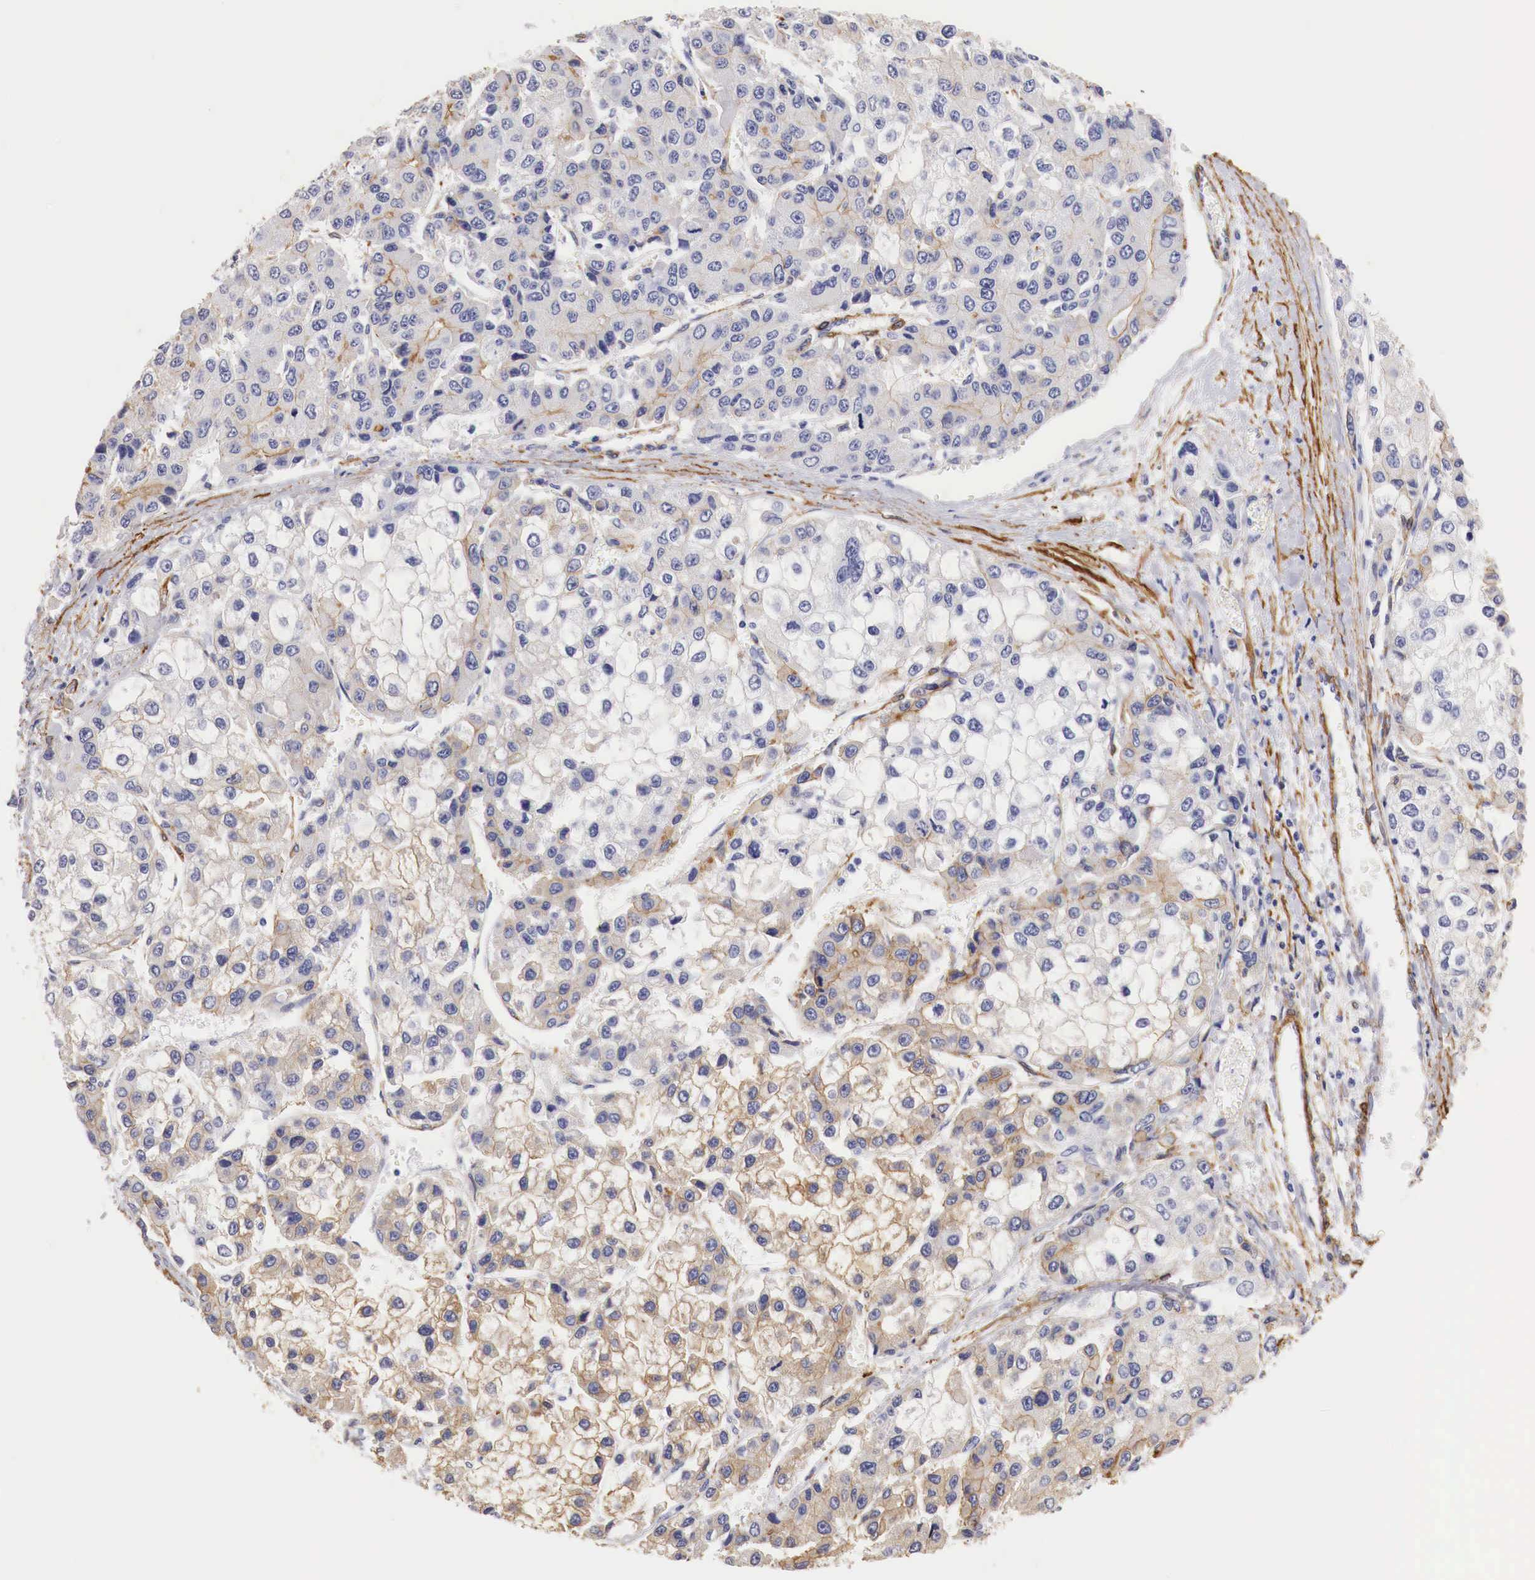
{"staining": {"intensity": "moderate", "quantity": ">75%", "location": "cytoplasmic/membranous"}, "tissue": "liver cancer", "cell_type": "Tumor cells", "image_type": "cancer", "snomed": [{"axis": "morphology", "description": "Carcinoma, Hepatocellular, NOS"}, {"axis": "topography", "description": "Liver"}], "caption": "This is an image of immunohistochemistry (IHC) staining of liver hepatocellular carcinoma, which shows moderate positivity in the cytoplasmic/membranous of tumor cells.", "gene": "TPM1", "patient": {"sex": "female", "age": 66}}